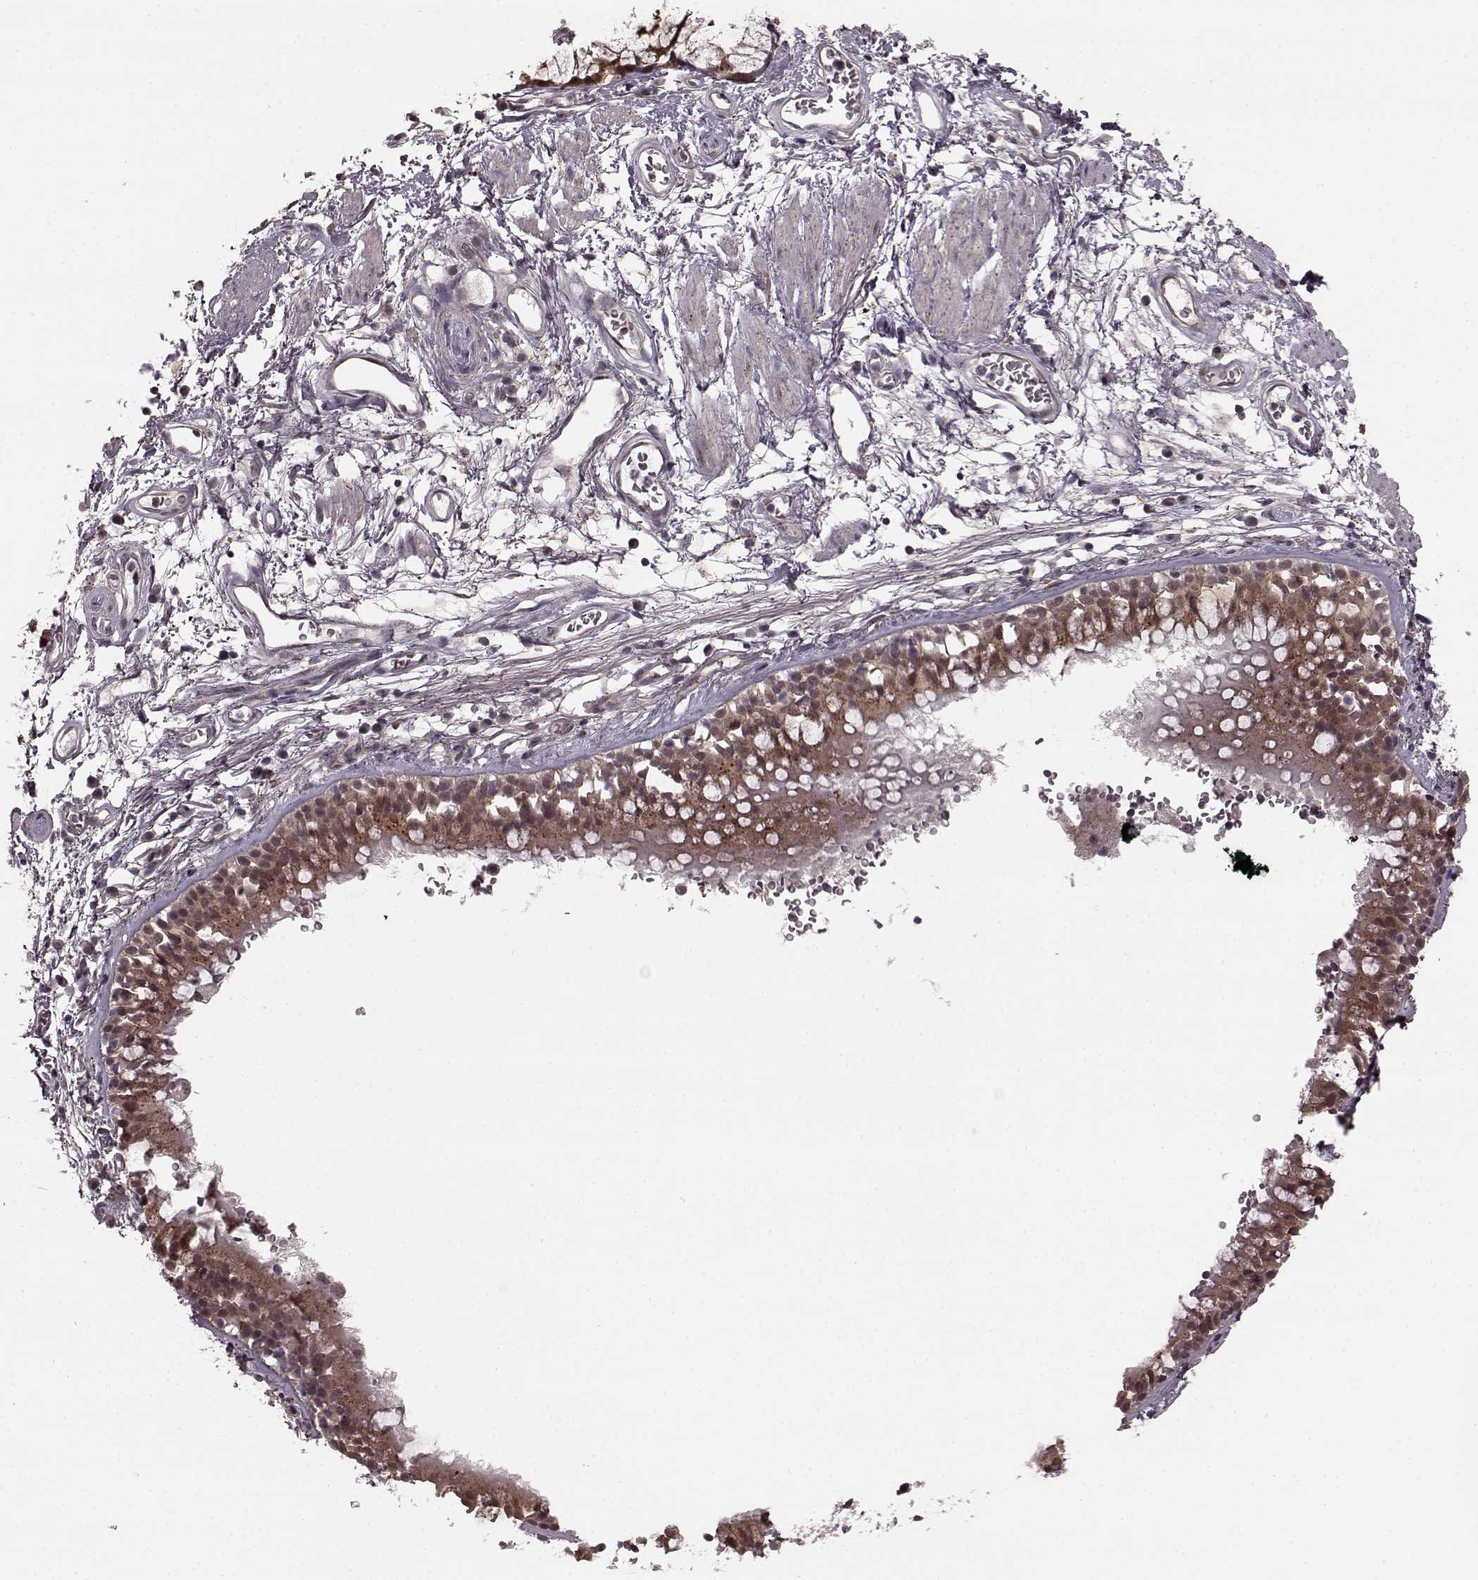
{"staining": {"intensity": "negative", "quantity": "none", "location": "none"}, "tissue": "adipose tissue", "cell_type": "Adipocytes", "image_type": "normal", "snomed": [{"axis": "morphology", "description": "Normal tissue, NOS"}, {"axis": "topography", "description": "Cartilage tissue"}, {"axis": "topography", "description": "Bronchus"}], "caption": "A micrograph of human adipose tissue is negative for staining in adipocytes. (DAB immunohistochemistry (IHC), high magnification).", "gene": "GSS", "patient": {"sex": "male", "age": 58}}